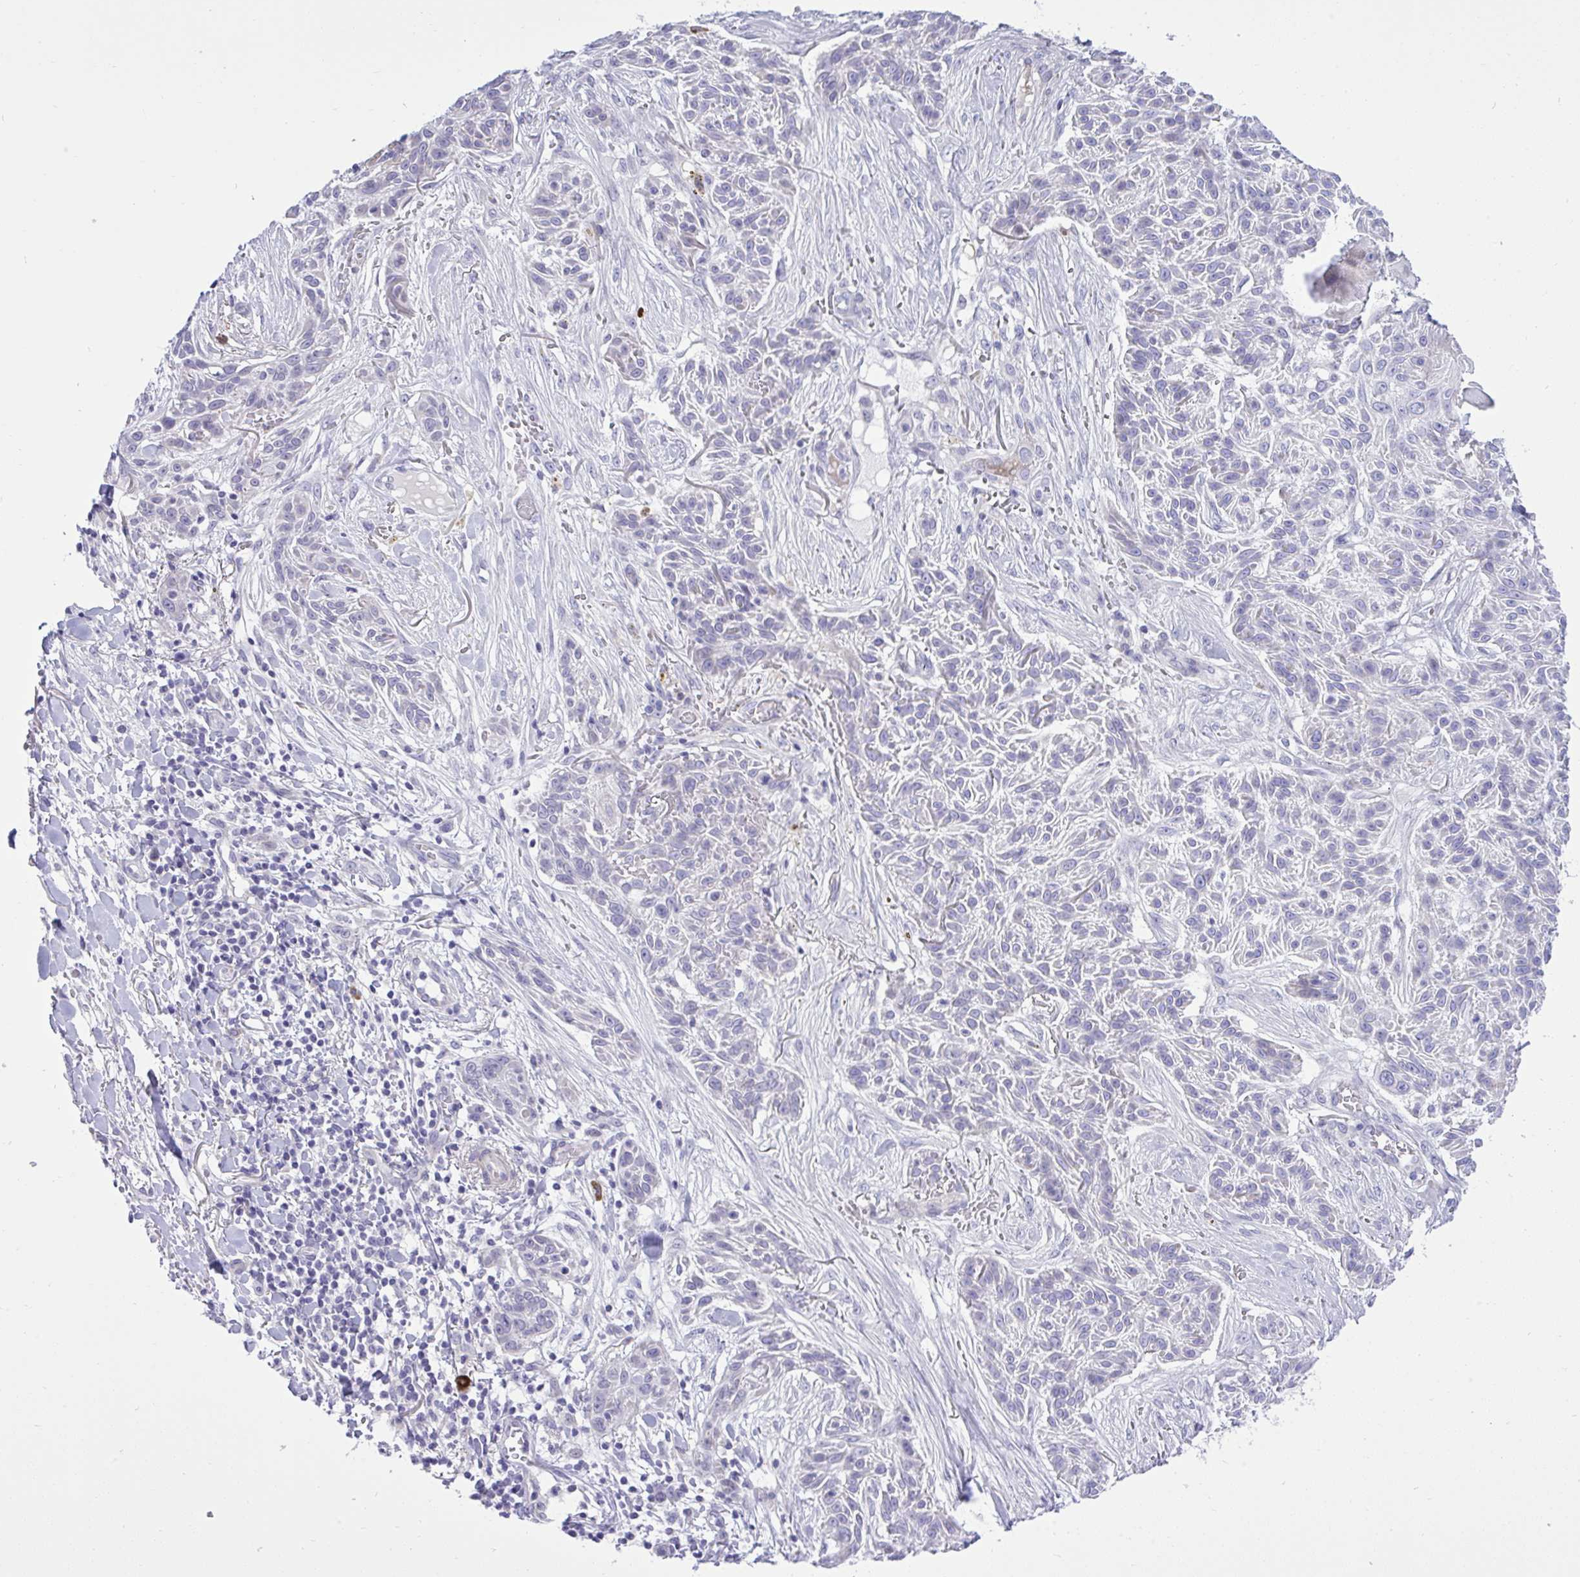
{"staining": {"intensity": "negative", "quantity": "none", "location": "none"}, "tissue": "skin cancer", "cell_type": "Tumor cells", "image_type": "cancer", "snomed": [{"axis": "morphology", "description": "Squamous cell carcinoma, NOS"}, {"axis": "topography", "description": "Skin"}], "caption": "Immunohistochemistry photomicrograph of human skin cancer (squamous cell carcinoma) stained for a protein (brown), which reveals no expression in tumor cells.", "gene": "SPAG1", "patient": {"sex": "male", "age": 86}}